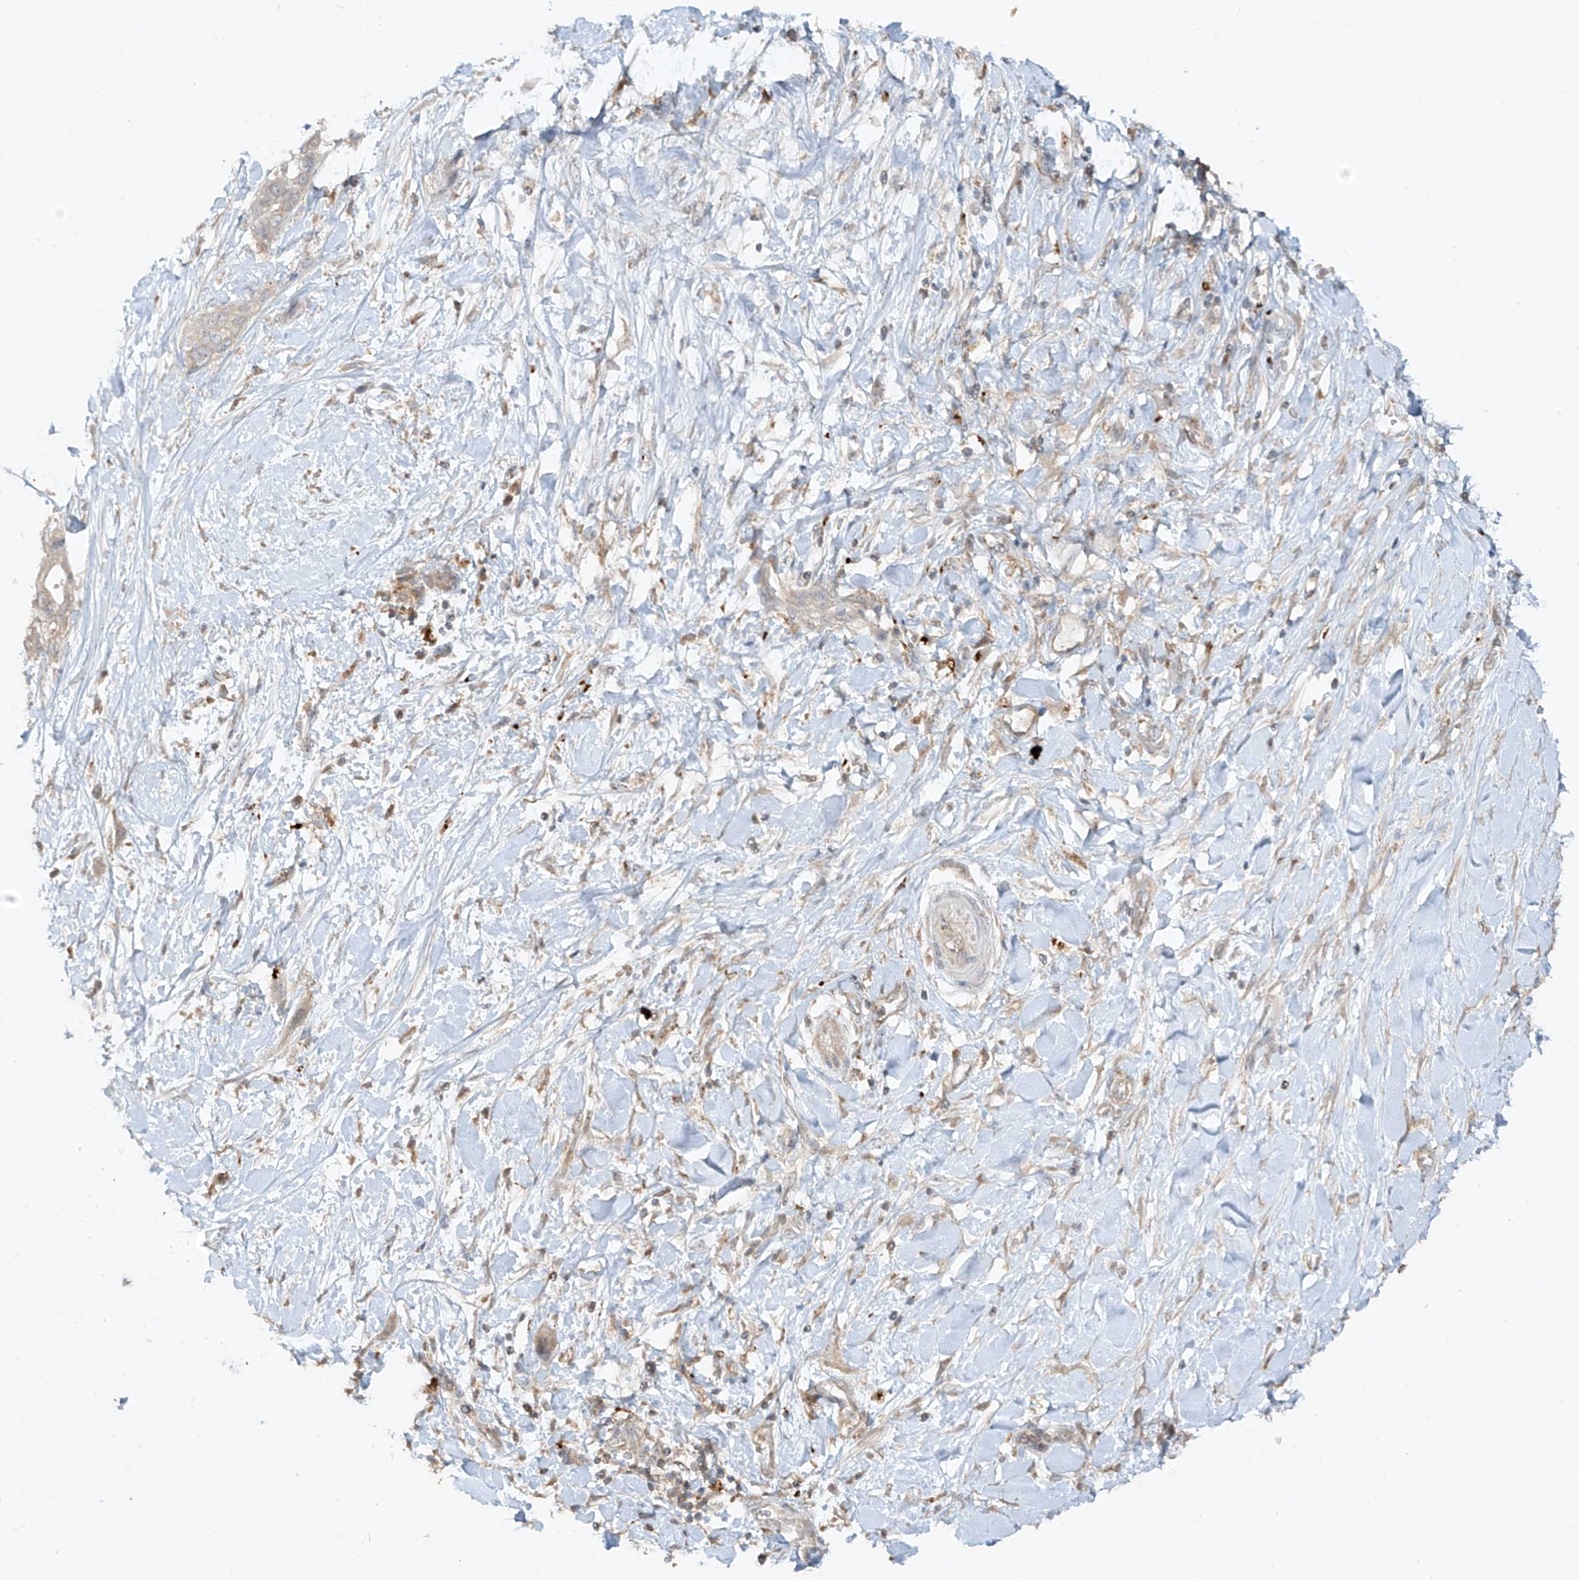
{"staining": {"intensity": "moderate", "quantity": "<25%", "location": "cytoplasmic/membranous"}, "tissue": "pancreatic cancer", "cell_type": "Tumor cells", "image_type": "cancer", "snomed": [{"axis": "morphology", "description": "Normal tissue, NOS"}, {"axis": "morphology", "description": "Adenocarcinoma, NOS"}, {"axis": "topography", "description": "Pancreas"}, {"axis": "topography", "description": "Peripheral nerve tissue"}], "caption": "Pancreatic cancer (adenocarcinoma) was stained to show a protein in brown. There is low levels of moderate cytoplasmic/membranous positivity in about <25% of tumor cells.", "gene": "LDAH", "patient": {"sex": "male", "age": 59}}